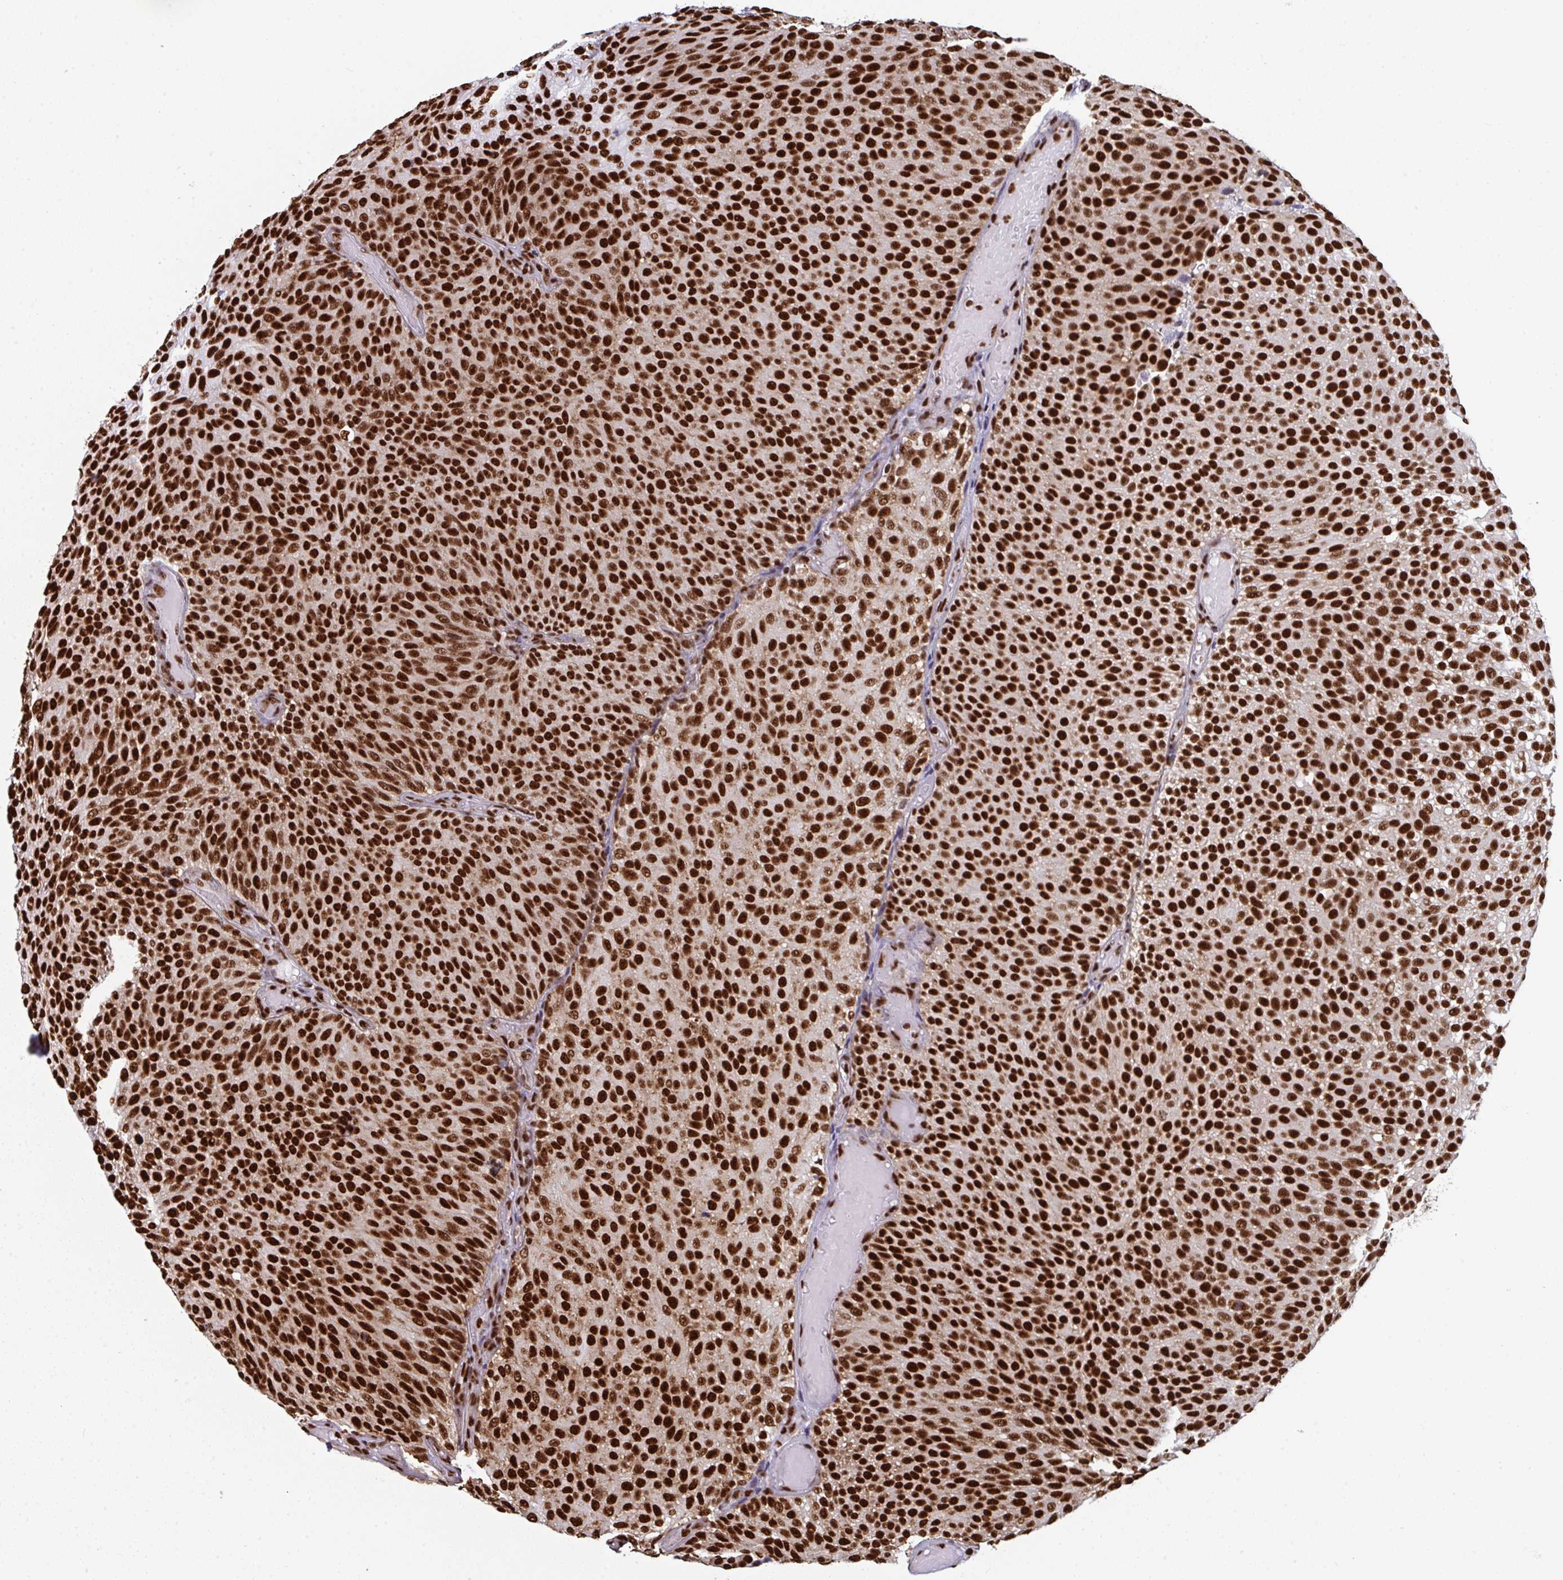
{"staining": {"intensity": "strong", "quantity": ">75%", "location": "nuclear"}, "tissue": "urothelial cancer", "cell_type": "Tumor cells", "image_type": "cancer", "snomed": [{"axis": "morphology", "description": "Urothelial carcinoma, Low grade"}, {"axis": "topography", "description": "Urinary bladder"}], "caption": "DAB (3,3'-diaminobenzidine) immunohistochemical staining of low-grade urothelial carcinoma reveals strong nuclear protein staining in about >75% of tumor cells. (brown staining indicates protein expression, while blue staining denotes nuclei).", "gene": "GAR1", "patient": {"sex": "male", "age": 78}}